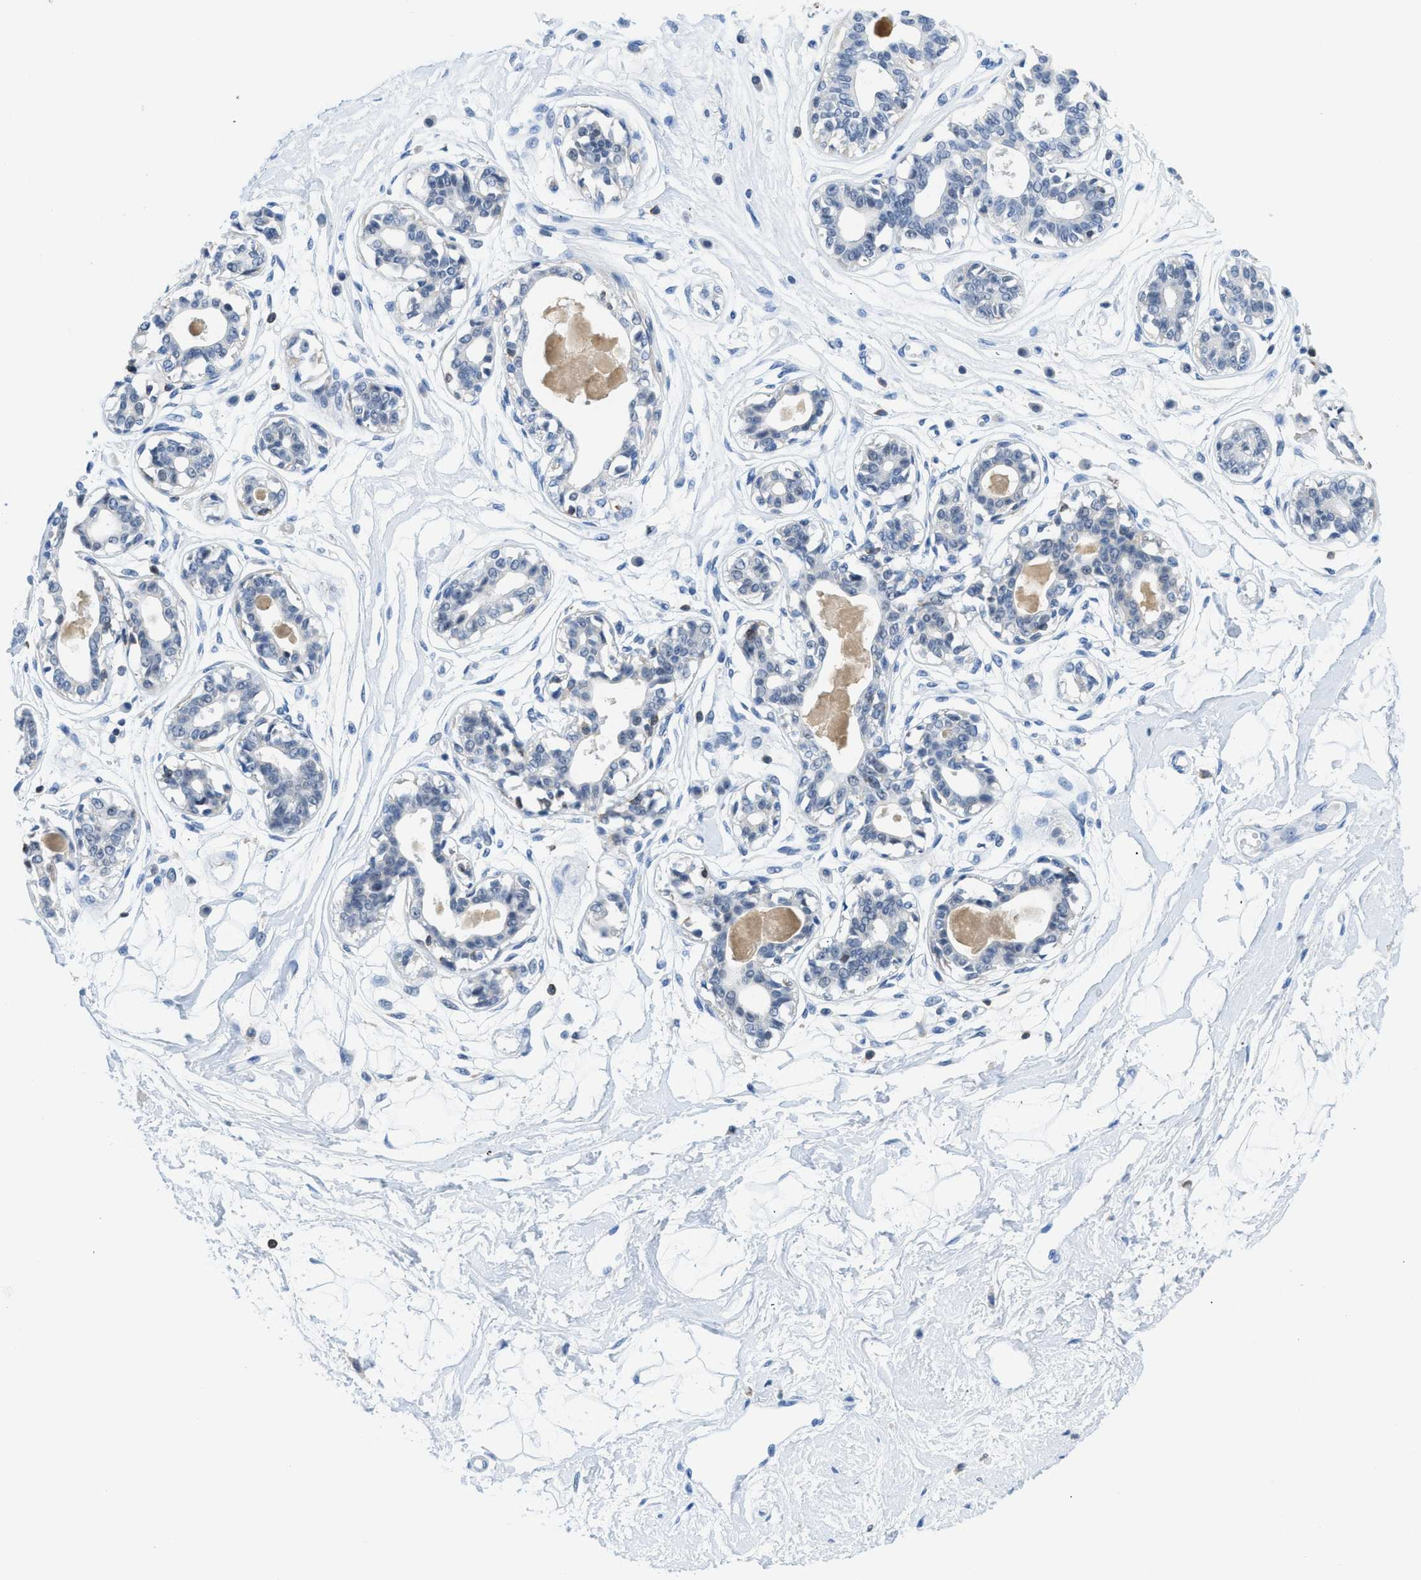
{"staining": {"intensity": "negative", "quantity": "none", "location": "none"}, "tissue": "breast", "cell_type": "Adipocytes", "image_type": "normal", "snomed": [{"axis": "morphology", "description": "Normal tissue, NOS"}, {"axis": "topography", "description": "Breast"}], "caption": "Immunohistochemical staining of benign breast displays no significant positivity in adipocytes.", "gene": "FAM151A", "patient": {"sex": "female", "age": 45}}